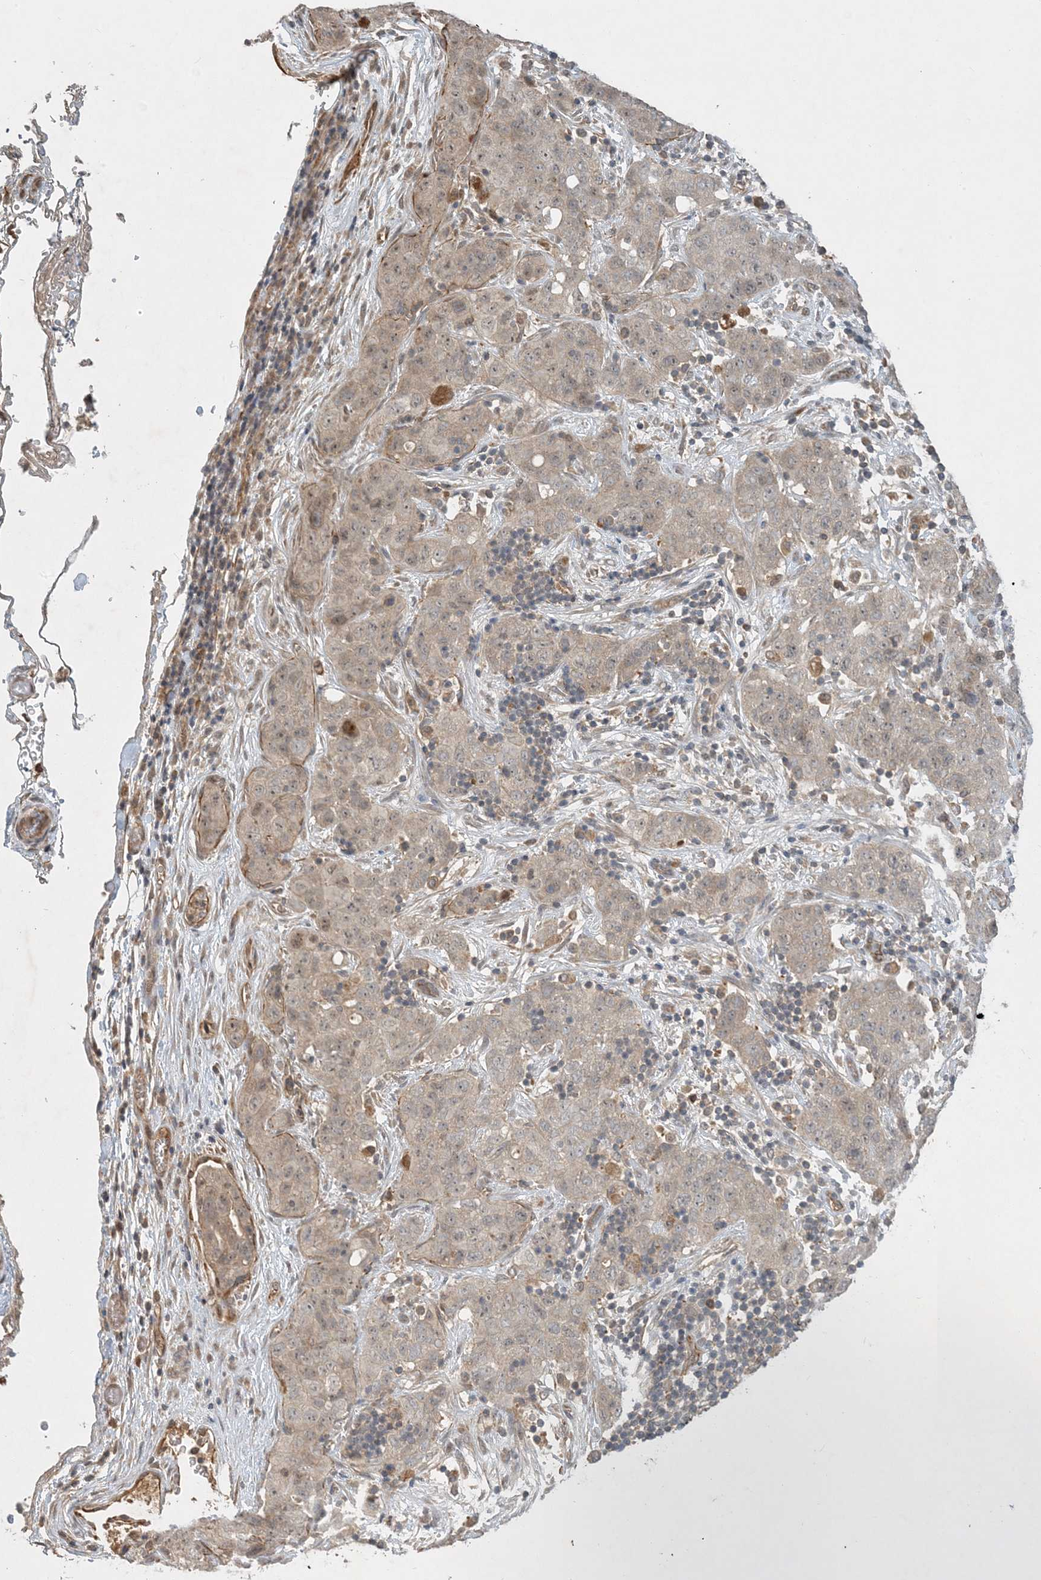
{"staining": {"intensity": "negative", "quantity": "none", "location": "none"}, "tissue": "stomach cancer", "cell_type": "Tumor cells", "image_type": "cancer", "snomed": [{"axis": "morphology", "description": "Normal tissue, NOS"}, {"axis": "morphology", "description": "Adenocarcinoma, NOS"}, {"axis": "topography", "description": "Lymph node"}, {"axis": "topography", "description": "Stomach"}], "caption": "IHC photomicrograph of neoplastic tissue: stomach cancer stained with DAB (3,3'-diaminobenzidine) reveals no significant protein expression in tumor cells.", "gene": "ZCCHC4", "patient": {"sex": "male", "age": 48}}